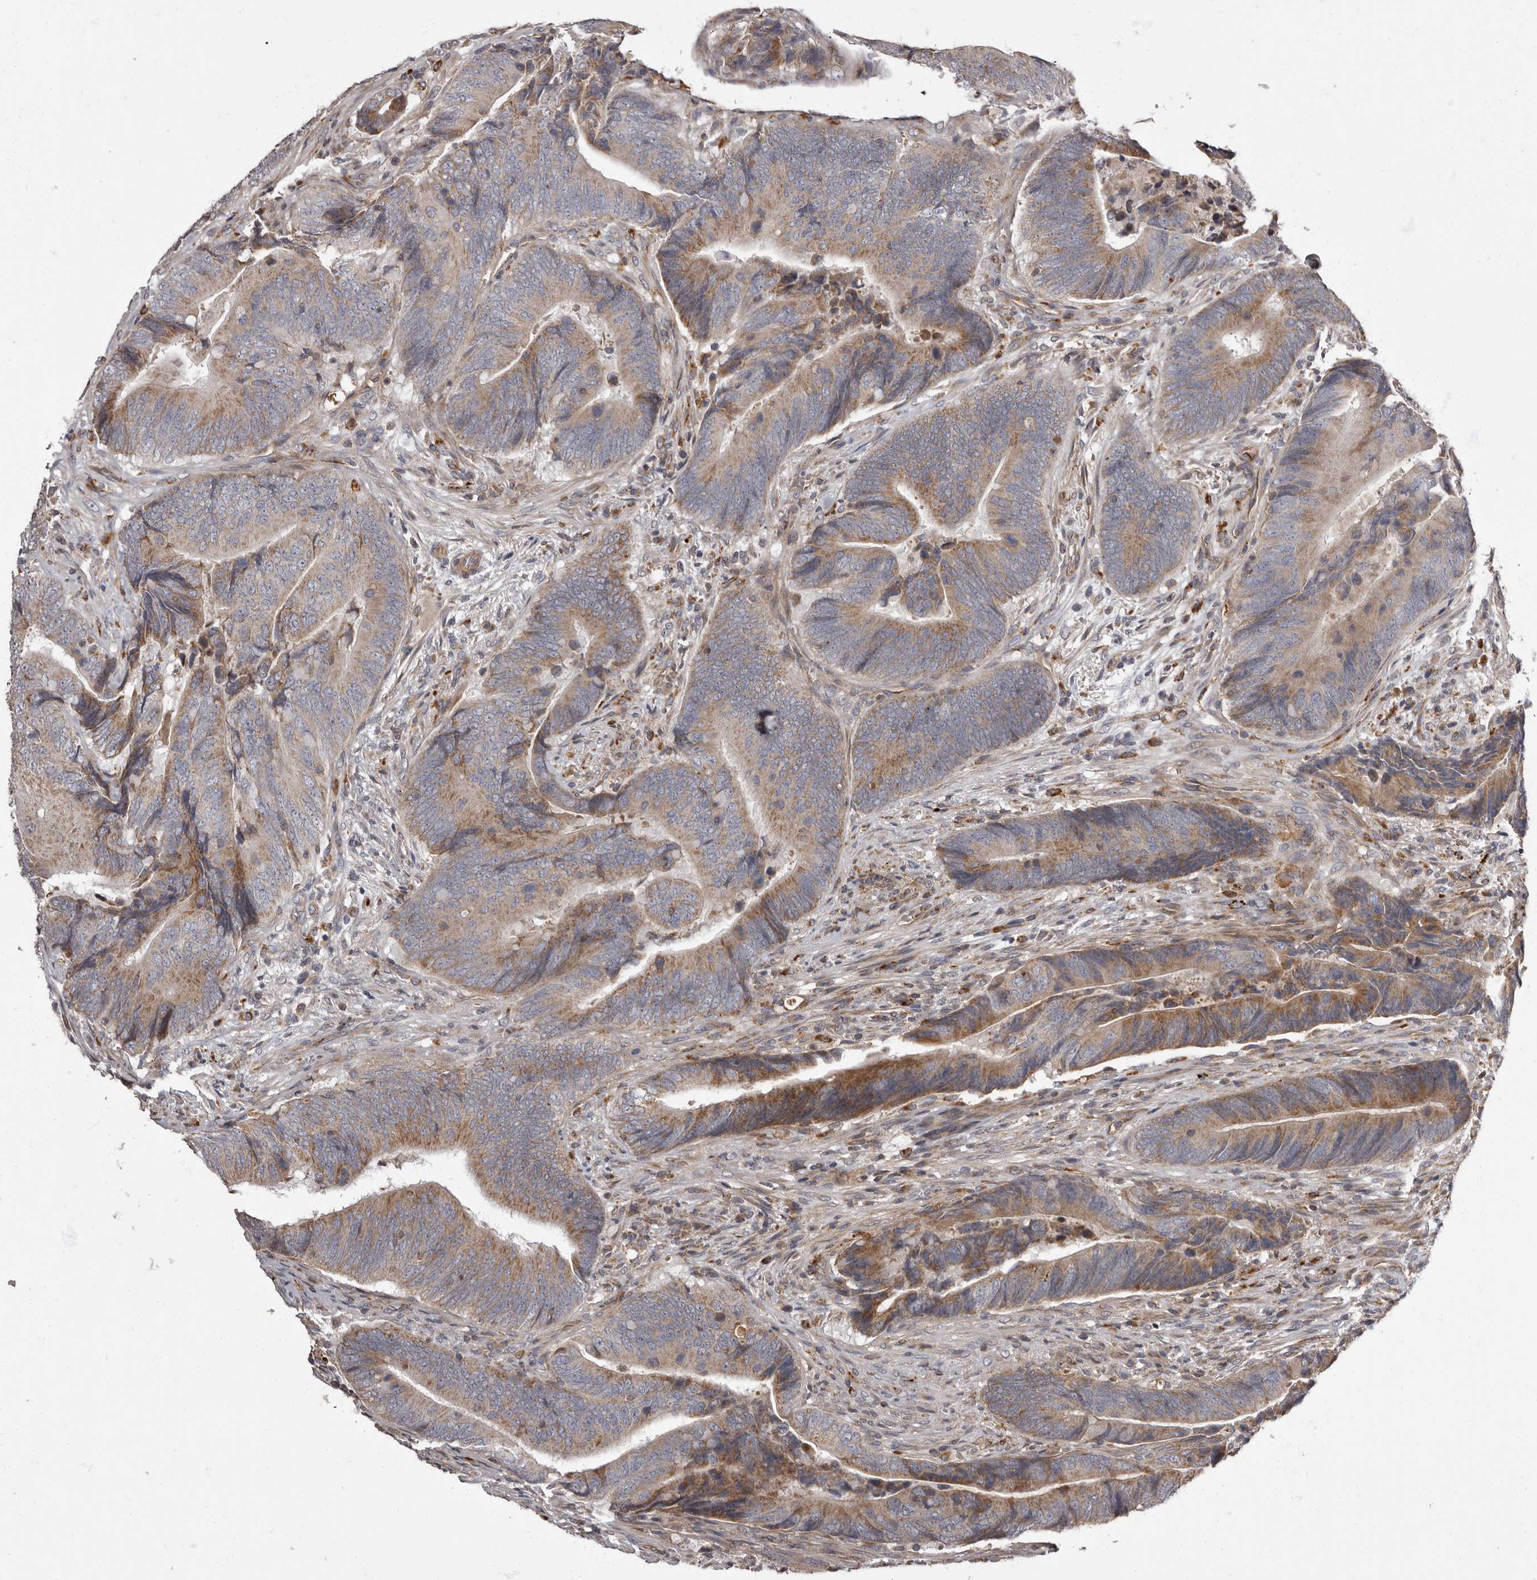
{"staining": {"intensity": "moderate", "quantity": ">75%", "location": "cytoplasmic/membranous"}, "tissue": "colorectal cancer", "cell_type": "Tumor cells", "image_type": "cancer", "snomed": [{"axis": "morphology", "description": "Normal tissue, NOS"}, {"axis": "morphology", "description": "Adenocarcinoma, NOS"}, {"axis": "topography", "description": "Colon"}], "caption": "Protein analysis of colorectal cancer tissue exhibits moderate cytoplasmic/membranous staining in about >75% of tumor cells.", "gene": "ADCY2", "patient": {"sex": "male", "age": 56}}